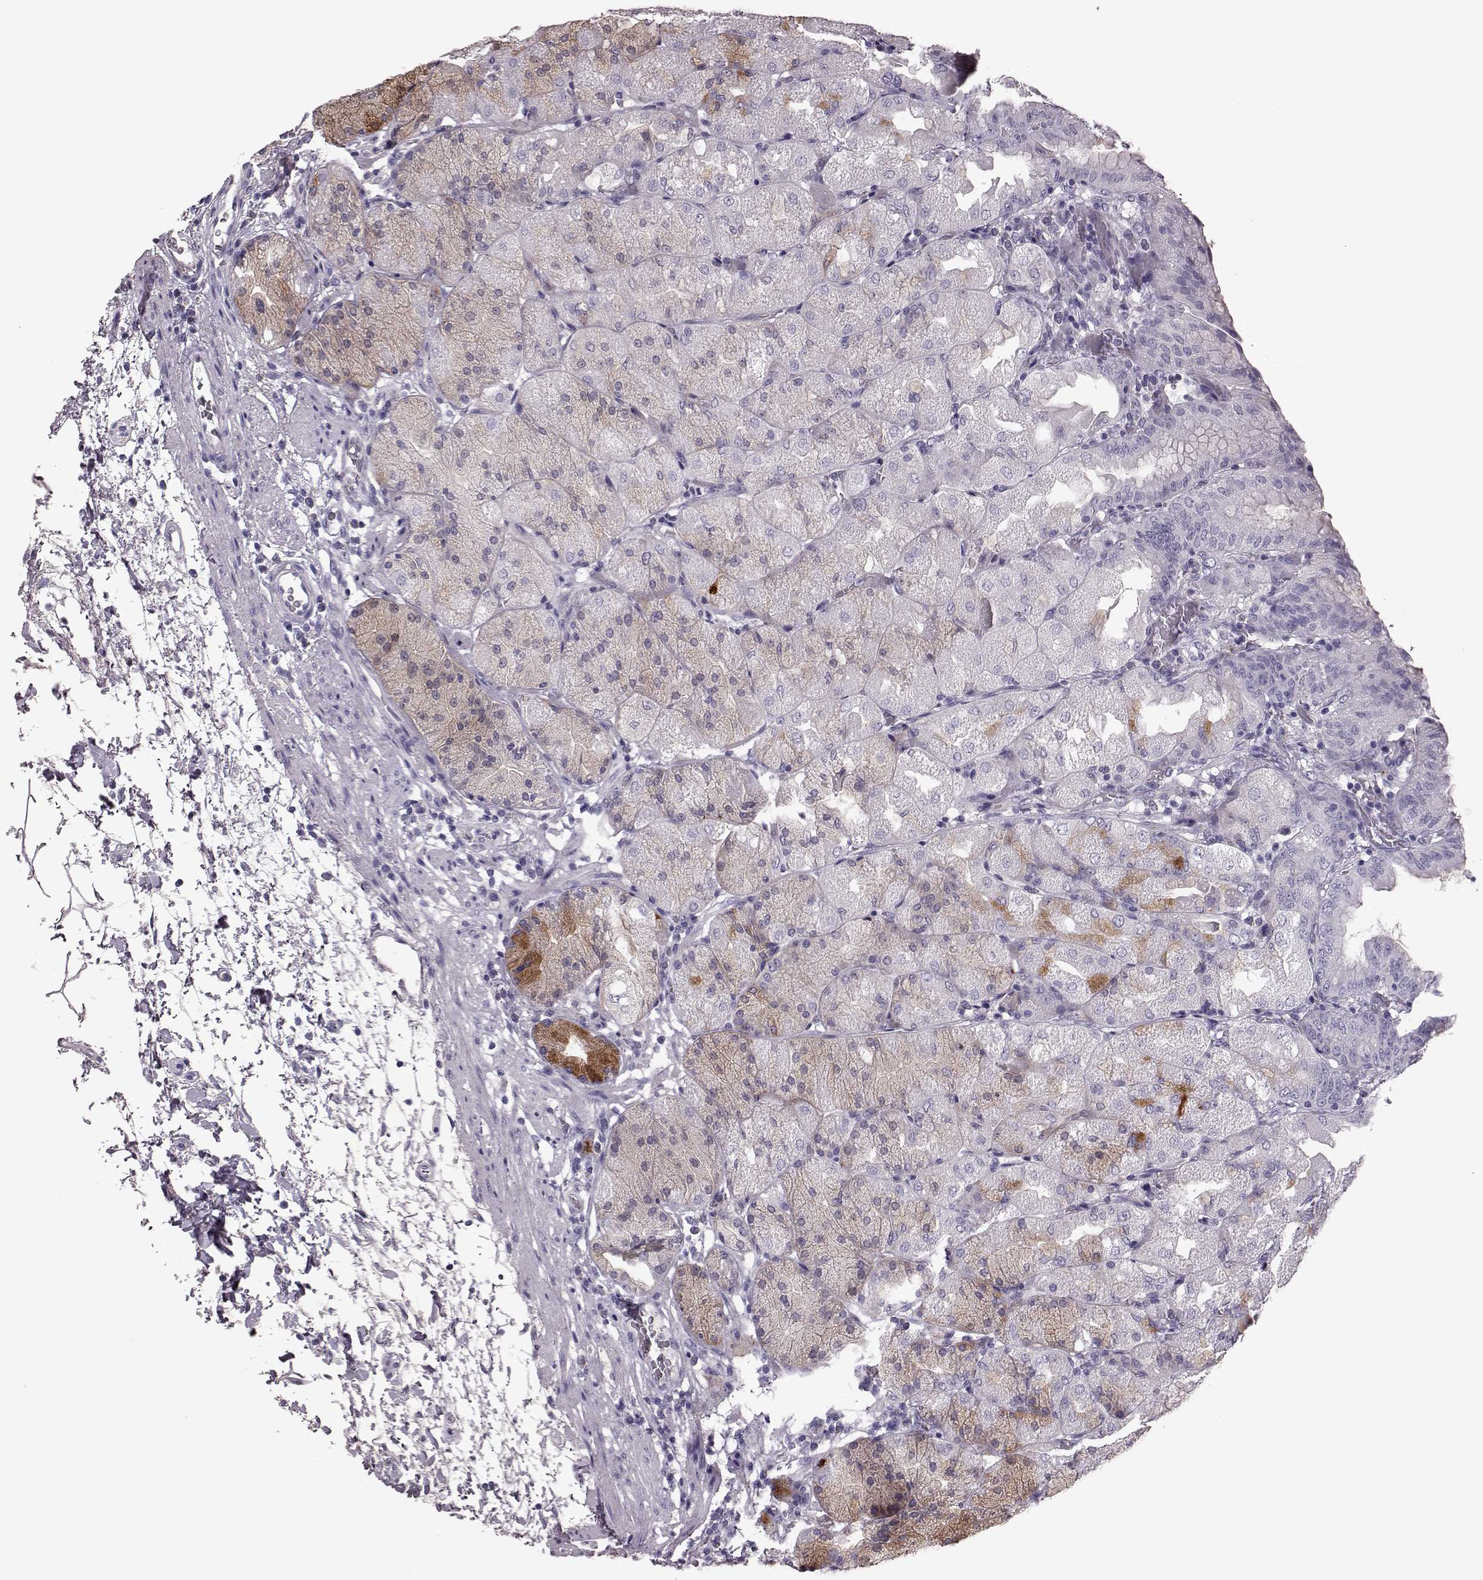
{"staining": {"intensity": "strong", "quantity": "<25%", "location": "cytoplasmic/membranous"}, "tissue": "stomach", "cell_type": "Glandular cells", "image_type": "normal", "snomed": [{"axis": "morphology", "description": "Normal tissue, NOS"}, {"axis": "topography", "description": "Stomach, upper"}, {"axis": "topography", "description": "Stomach"}, {"axis": "topography", "description": "Stomach, lower"}], "caption": "This is an image of immunohistochemistry staining of benign stomach, which shows strong staining in the cytoplasmic/membranous of glandular cells.", "gene": "SNTG1", "patient": {"sex": "male", "age": 62}}